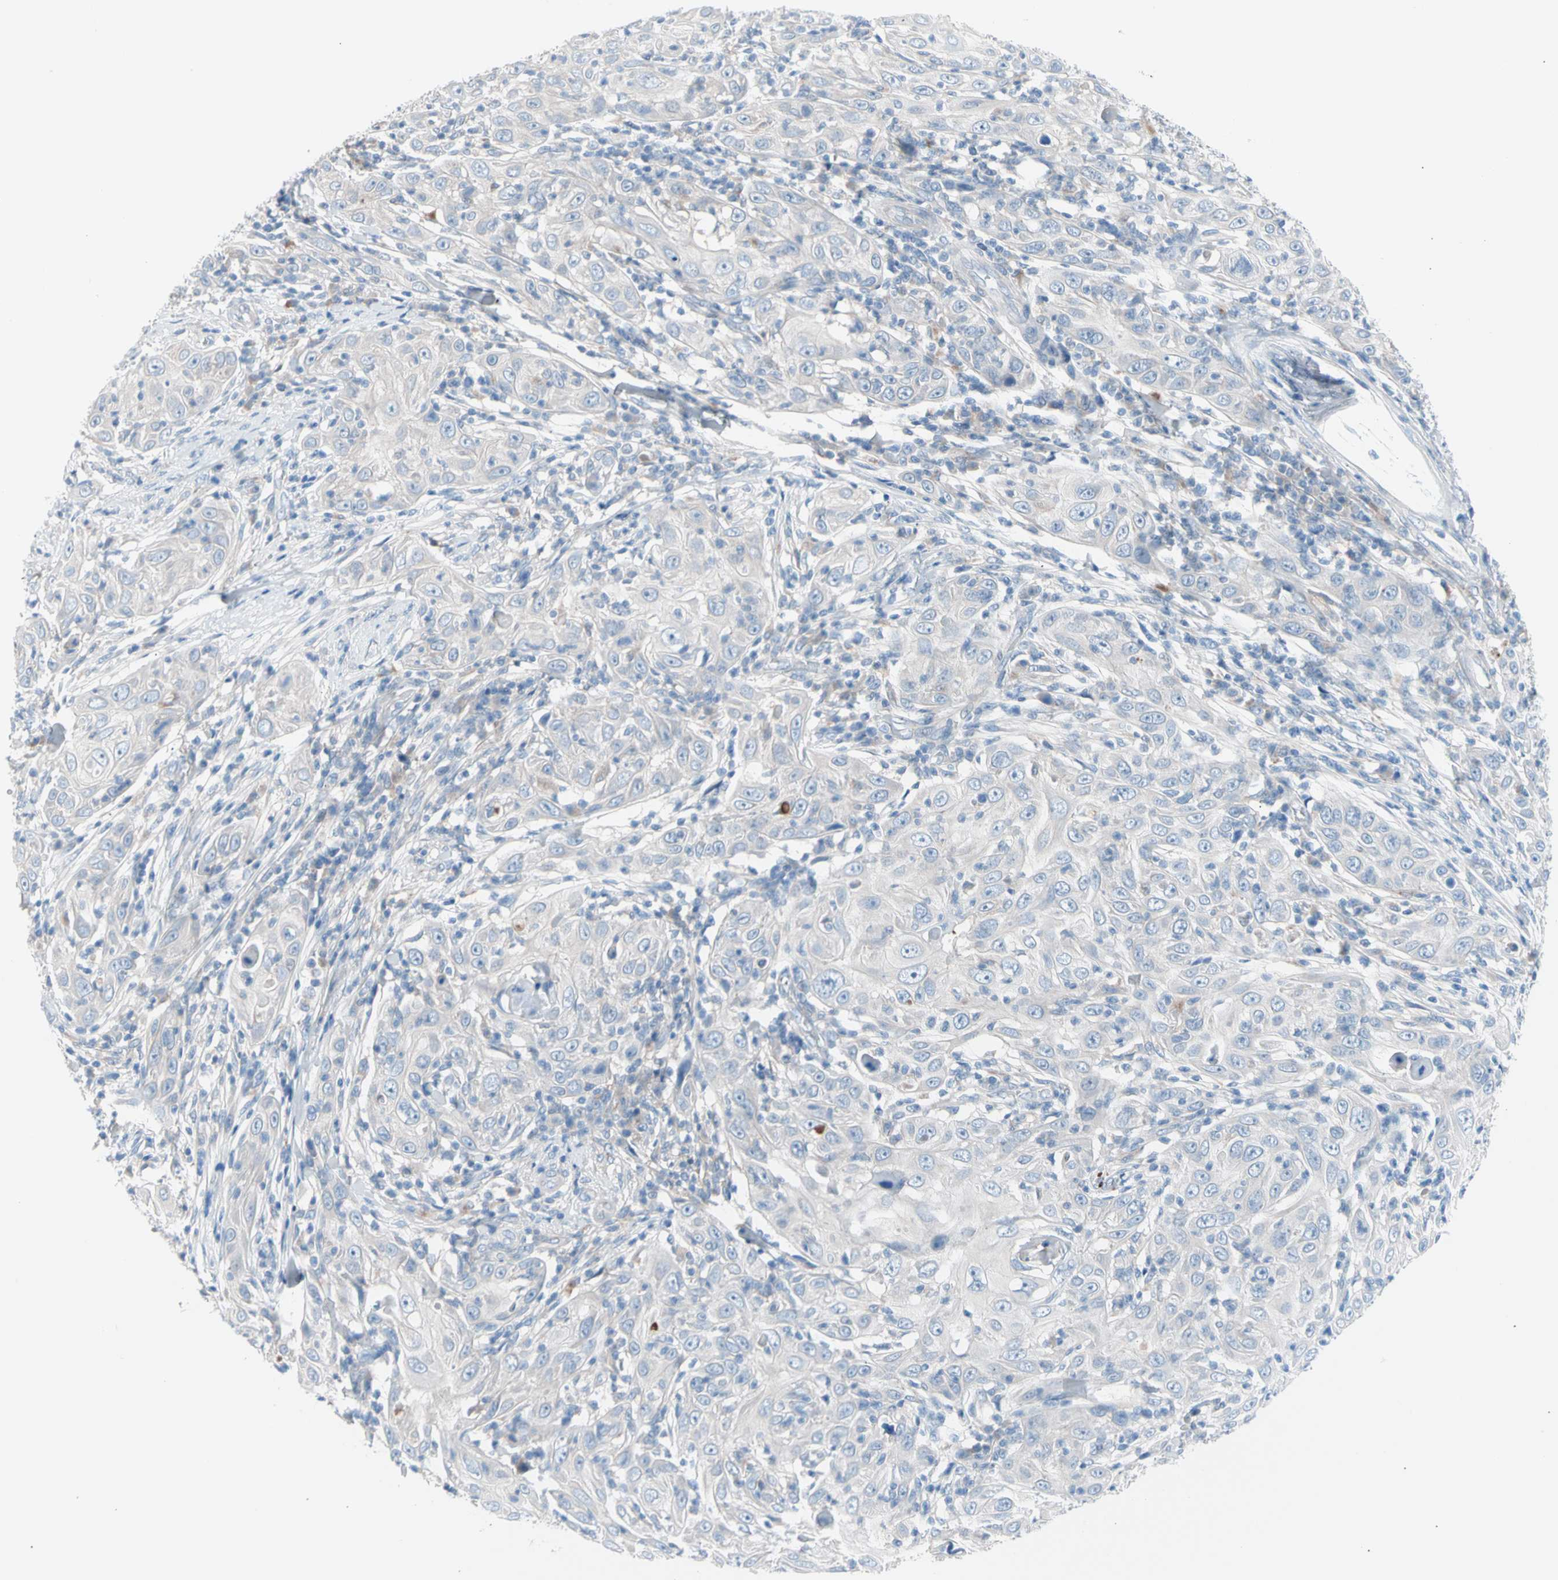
{"staining": {"intensity": "negative", "quantity": "none", "location": "none"}, "tissue": "skin cancer", "cell_type": "Tumor cells", "image_type": "cancer", "snomed": [{"axis": "morphology", "description": "Squamous cell carcinoma, NOS"}, {"axis": "topography", "description": "Skin"}], "caption": "Tumor cells are negative for brown protein staining in skin squamous cell carcinoma. The staining was performed using DAB (3,3'-diaminobenzidine) to visualize the protein expression in brown, while the nuclei were stained in blue with hematoxylin (Magnification: 20x).", "gene": "CASQ1", "patient": {"sex": "female", "age": 88}}